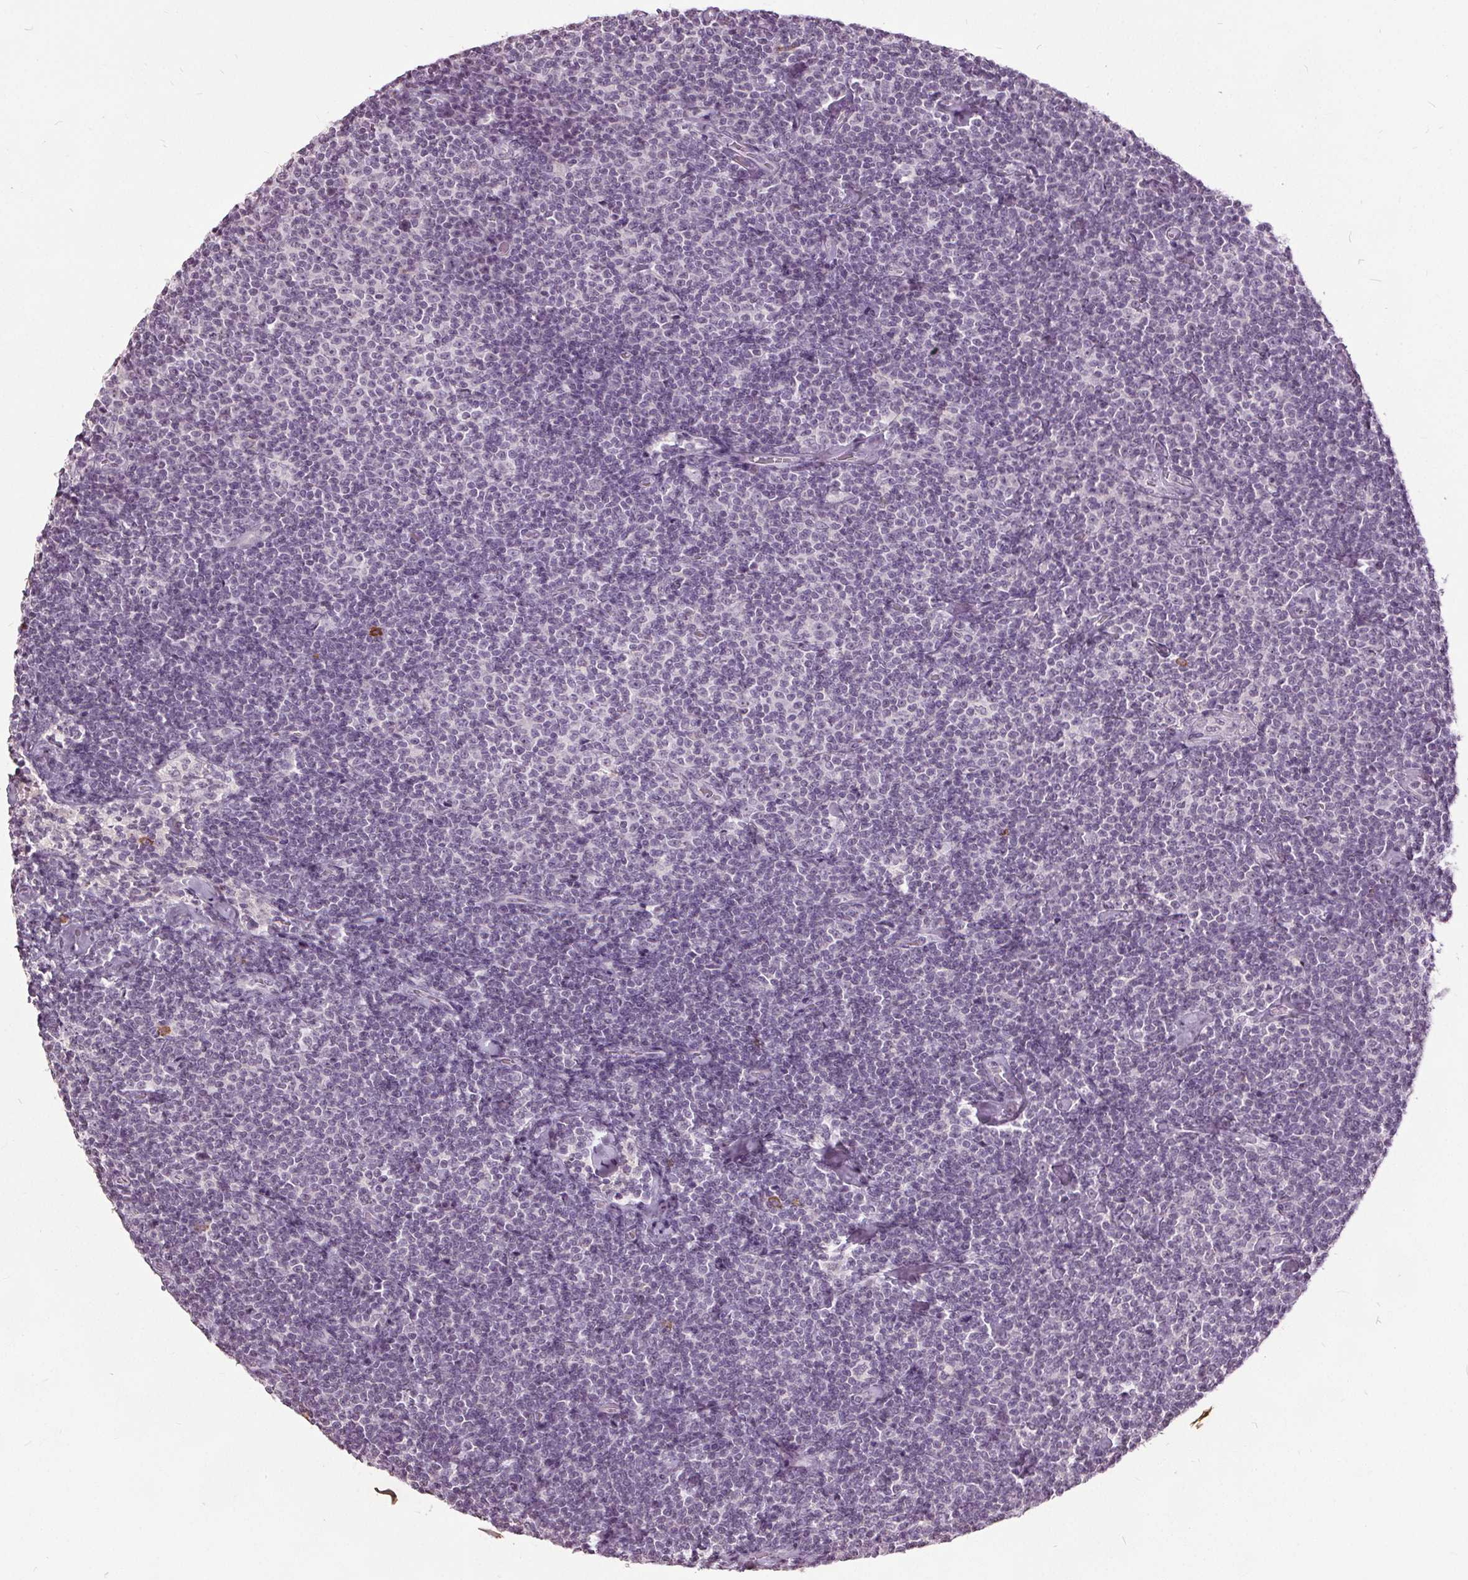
{"staining": {"intensity": "negative", "quantity": "none", "location": "none"}, "tissue": "lymphoma", "cell_type": "Tumor cells", "image_type": "cancer", "snomed": [{"axis": "morphology", "description": "Malignant lymphoma, non-Hodgkin's type, Low grade"}, {"axis": "topography", "description": "Lymph node"}], "caption": "An image of human low-grade malignant lymphoma, non-Hodgkin's type is negative for staining in tumor cells. (DAB IHC with hematoxylin counter stain).", "gene": "CXCL16", "patient": {"sex": "male", "age": 81}}